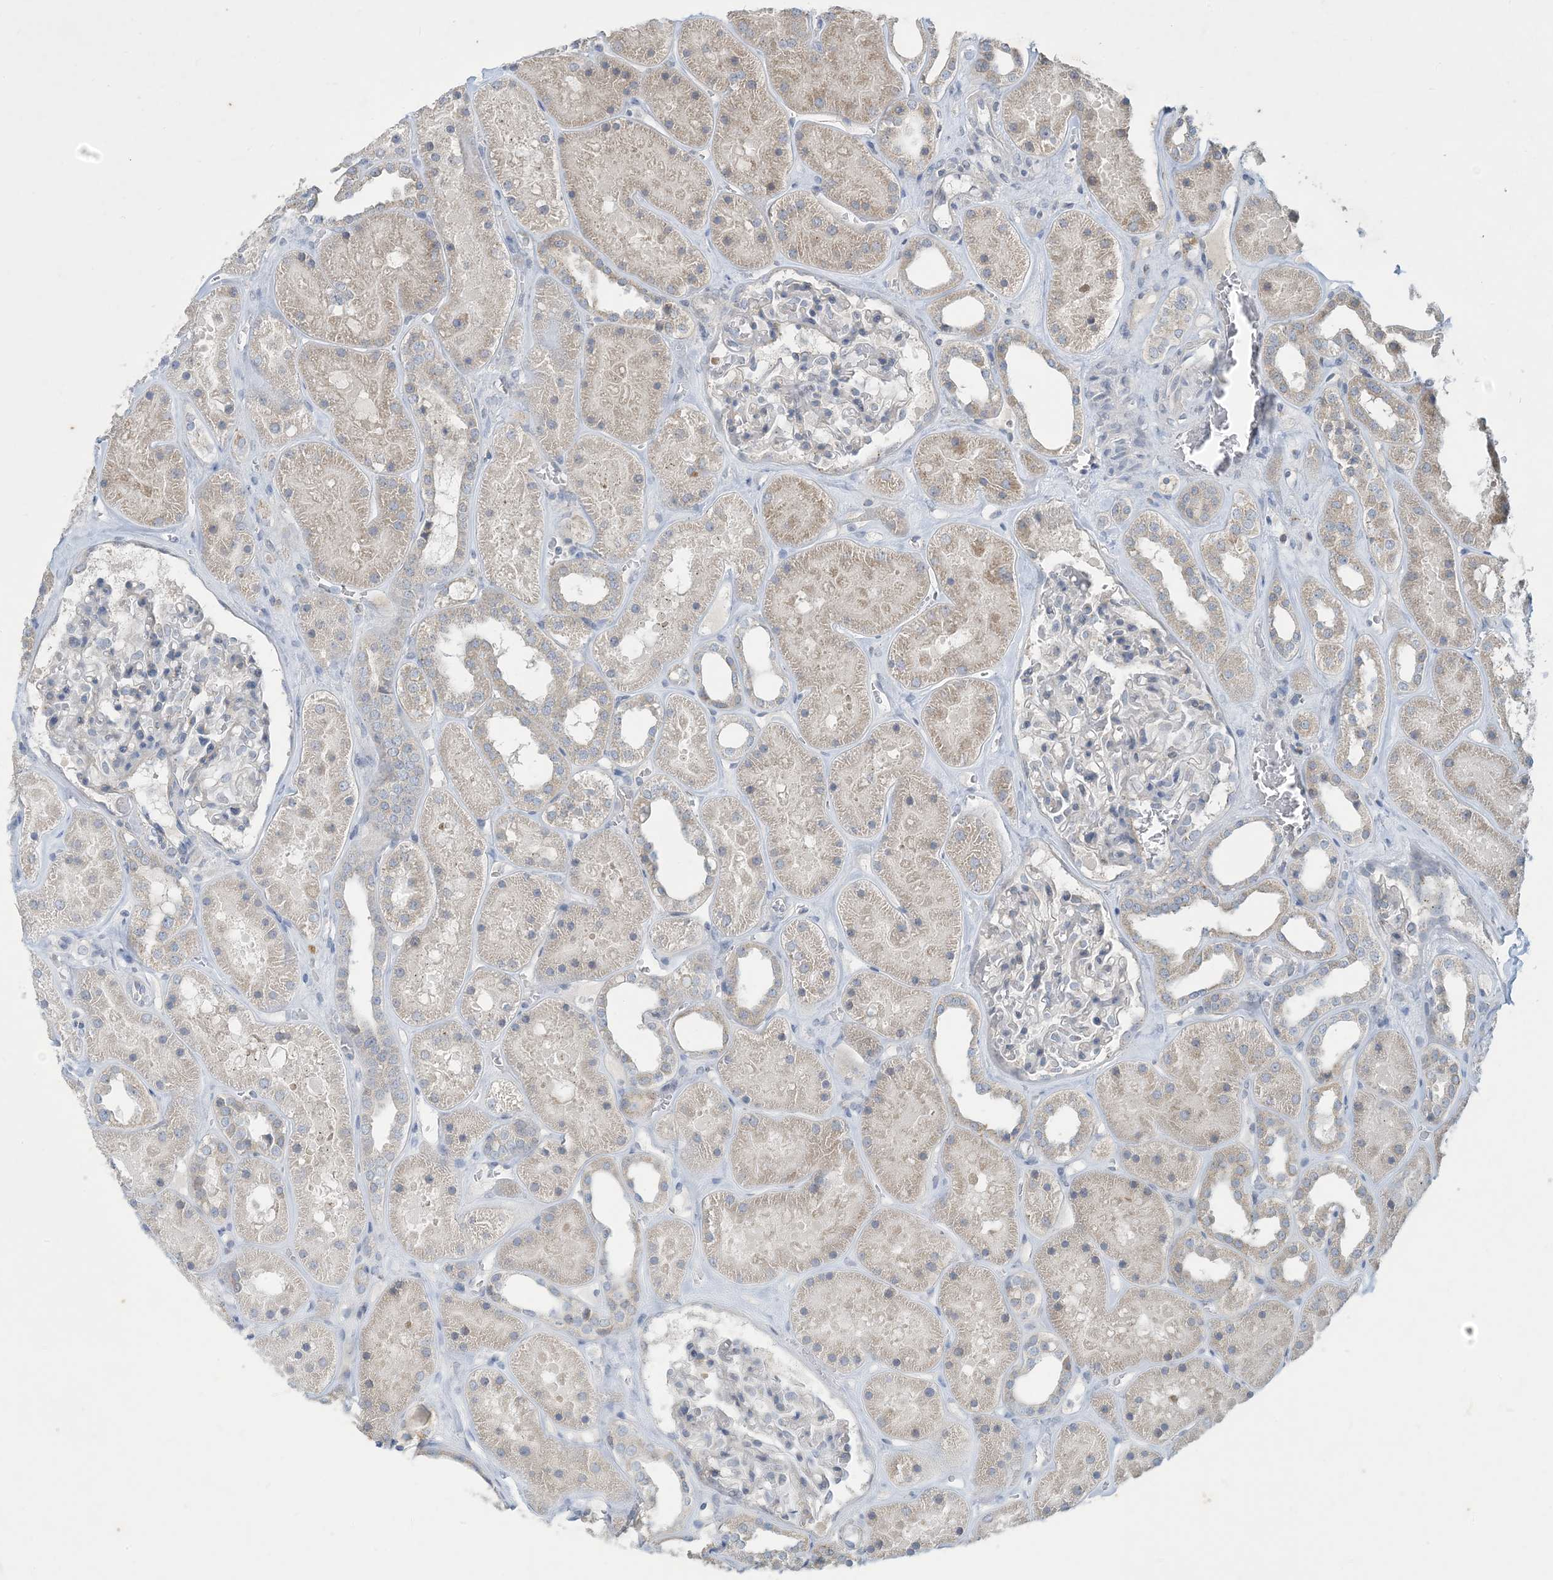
{"staining": {"intensity": "negative", "quantity": "none", "location": "none"}, "tissue": "kidney", "cell_type": "Cells in glomeruli", "image_type": "normal", "snomed": [{"axis": "morphology", "description": "Normal tissue, NOS"}, {"axis": "topography", "description": "Kidney"}], "caption": "A photomicrograph of human kidney is negative for staining in cells in glomeruli. The staining is performed using DAB brown chromogen with nuclei counter-stained in using hematoxylin.", "gene": "CCDC14", "patient": {"sex": "female", "age": 41}}